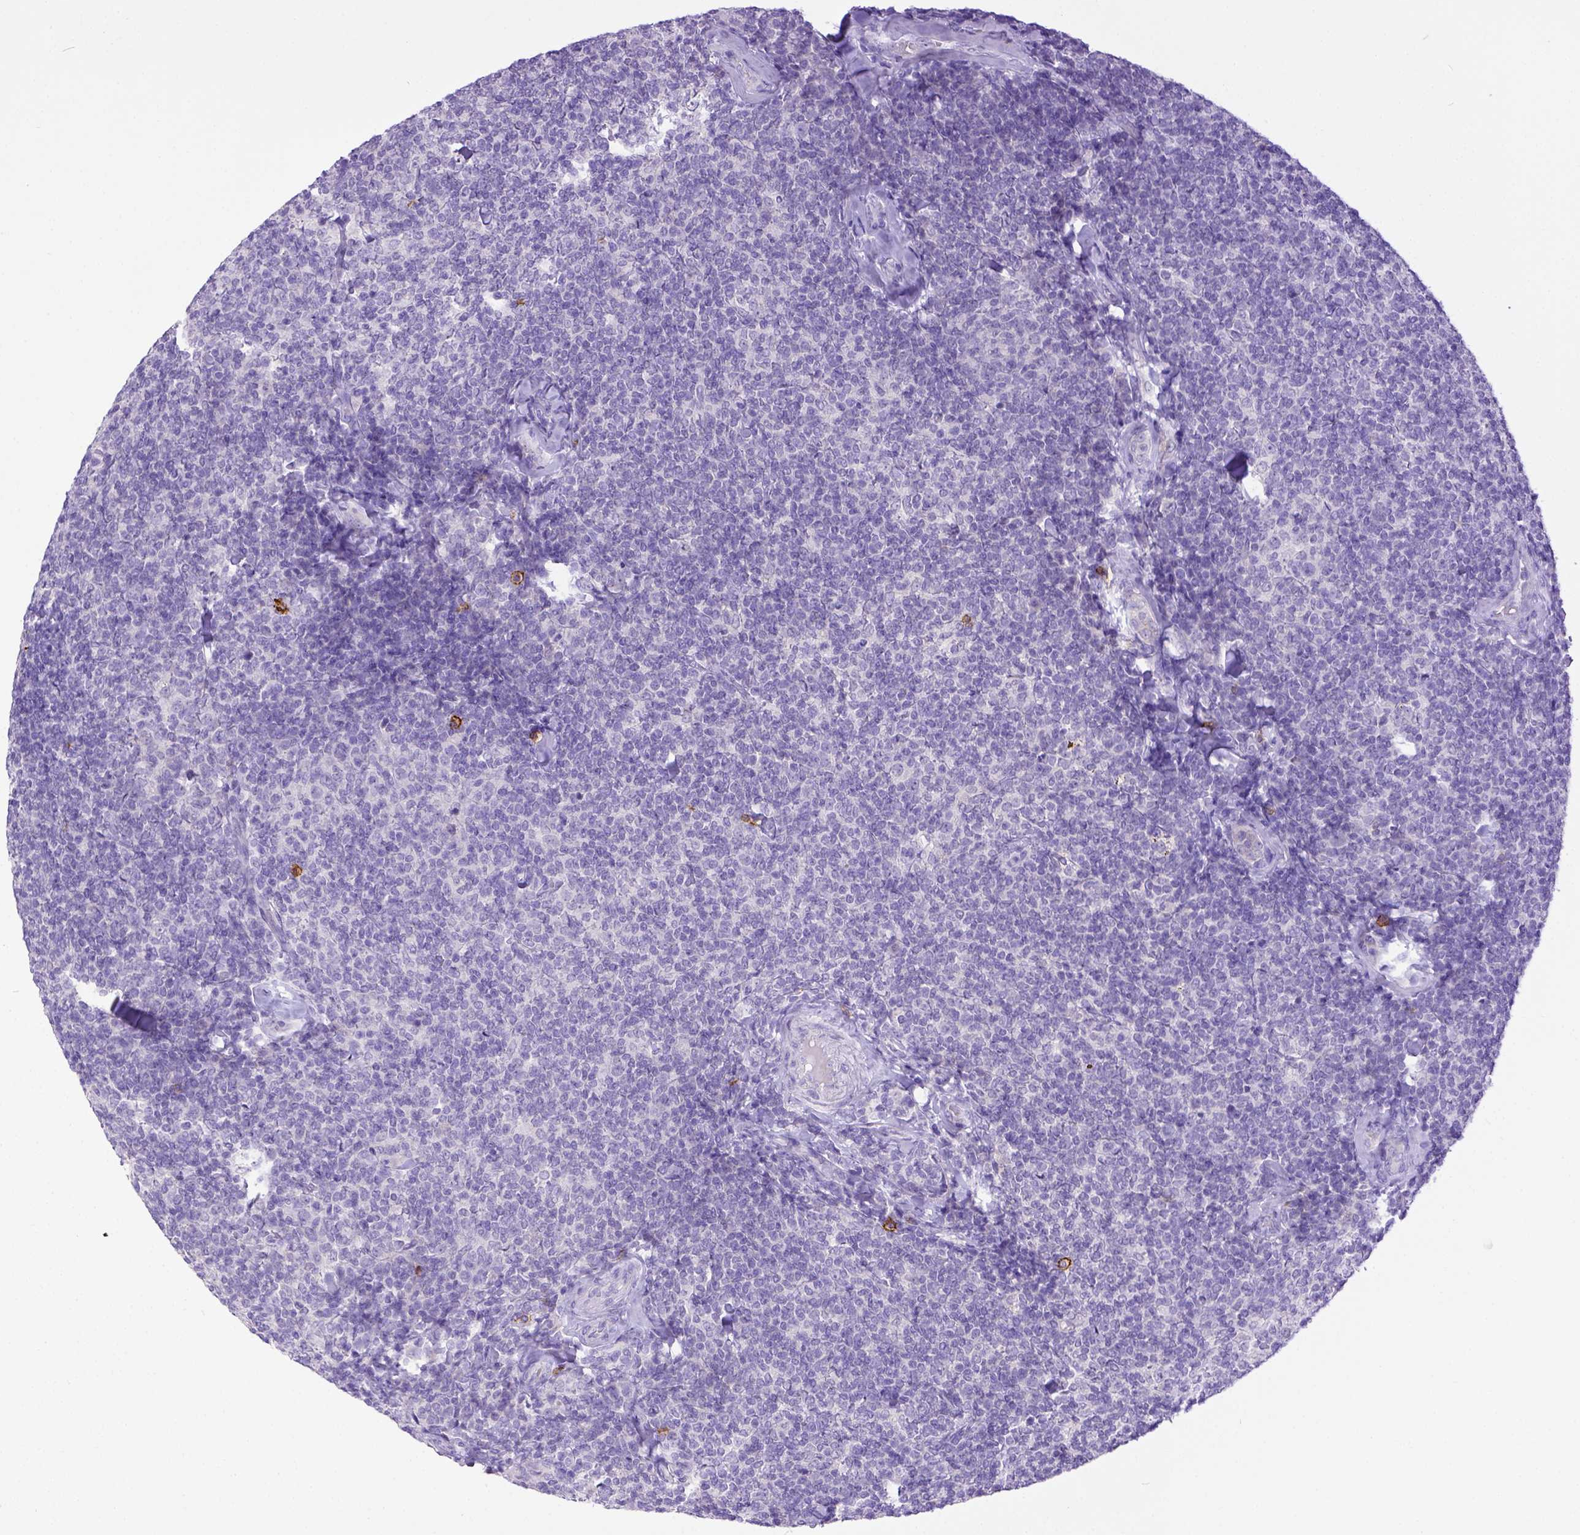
{"staining": {"intensity": "negative", "quantity": "none", "location": "none"}, "tissue": "lymphoma", "cell_type": "Tumor cells", "image_type": "cancer", "snomed": [{"axis": "morphology", "description": "Malignant lymphoma, non-Hodgkin's type, Low grade"}, {"axis": "topography", "description": "Lymph node"}], "caption": "Human low-grade malignant lymphoma, non-Hodgkin's type stained for a protein using immunohistochemistry (IHC) shows no expression in tumor cells.", "gene": "KIT", "patient": {"sex": "female", "age": 56}}